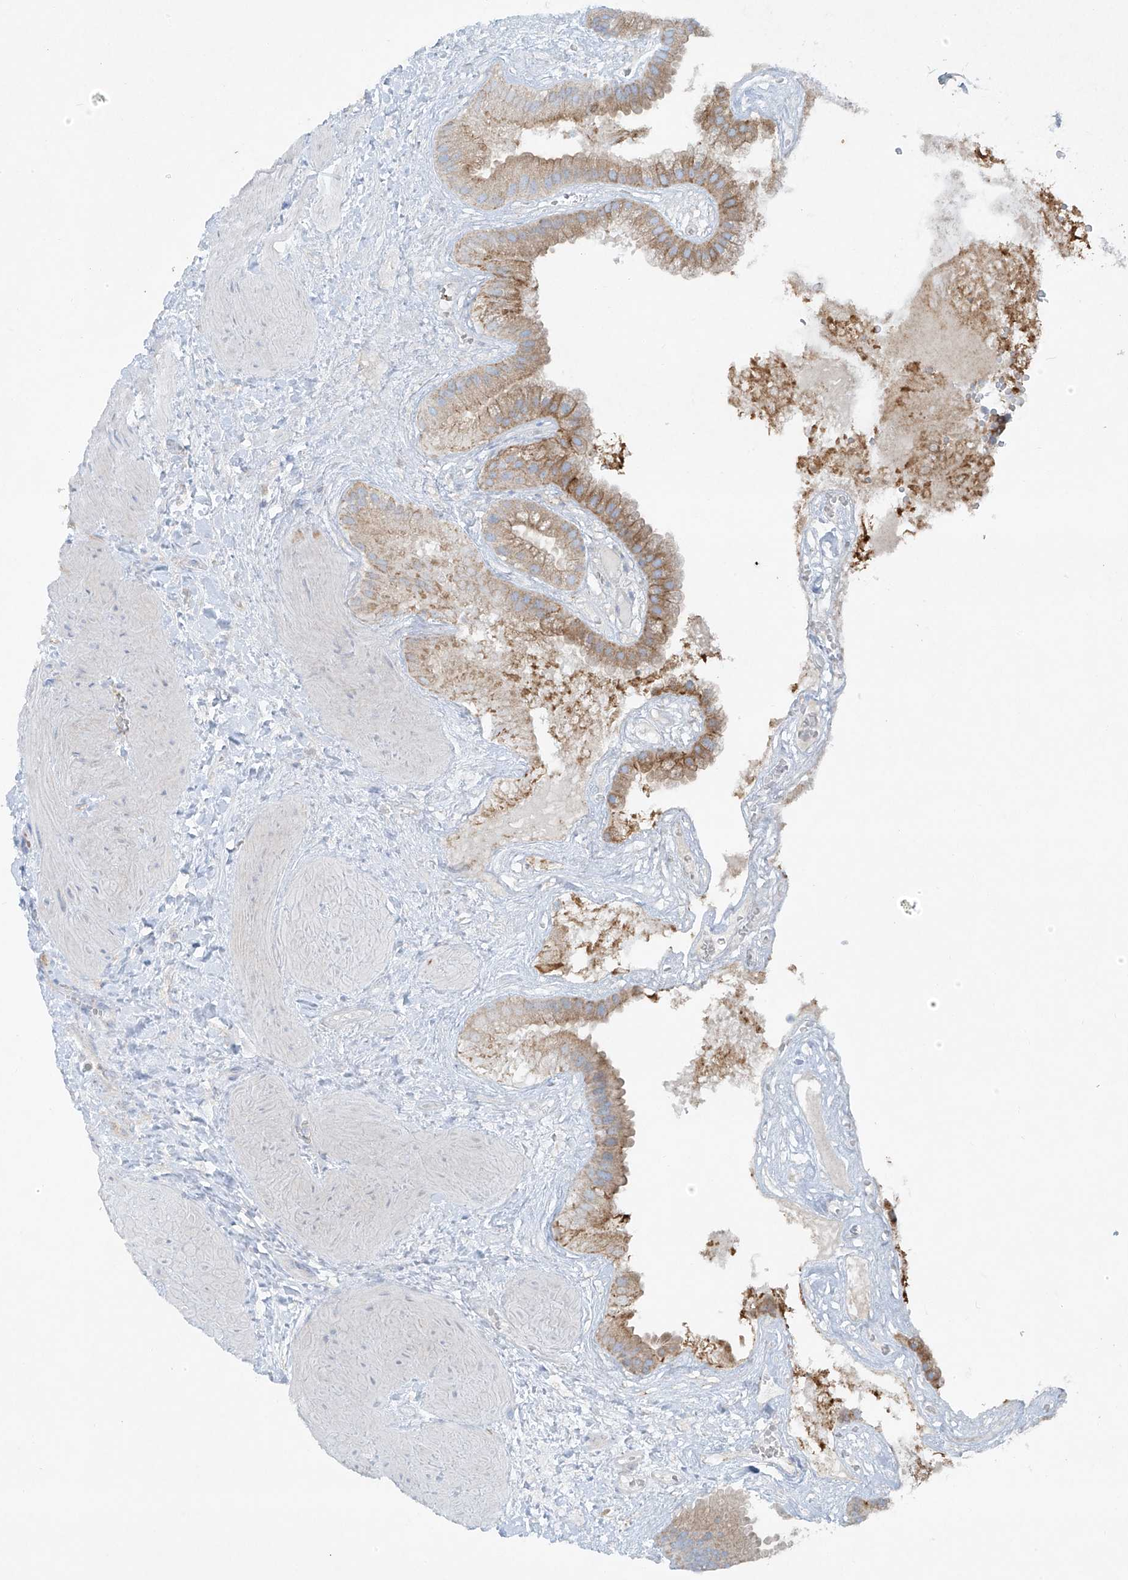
{"staining": {"intensity": "moderate", "quantity": ">75%", "location": "cytoplasmic/membranous"}, "tissue": "gallbladder", "cell_type": "Glandular cells", "image_type": "normal", "snomed": [{"axis": "morphology", "description": "Normal tissue, NOS"}, {"axis": "topography", "description": "Gallbladder"}], "caption": "The histopathology image demonstrates immunohistochemical staining of unremarkable gallbladder. There is moderate cytoplasmic/membranous positivity is seen in approximately >75% of glandular cells. (DAB IHC with brightfield microscopy, high magnification).", "gene": "VAMP5", "patient": {"sex": "male", "age": 55}}